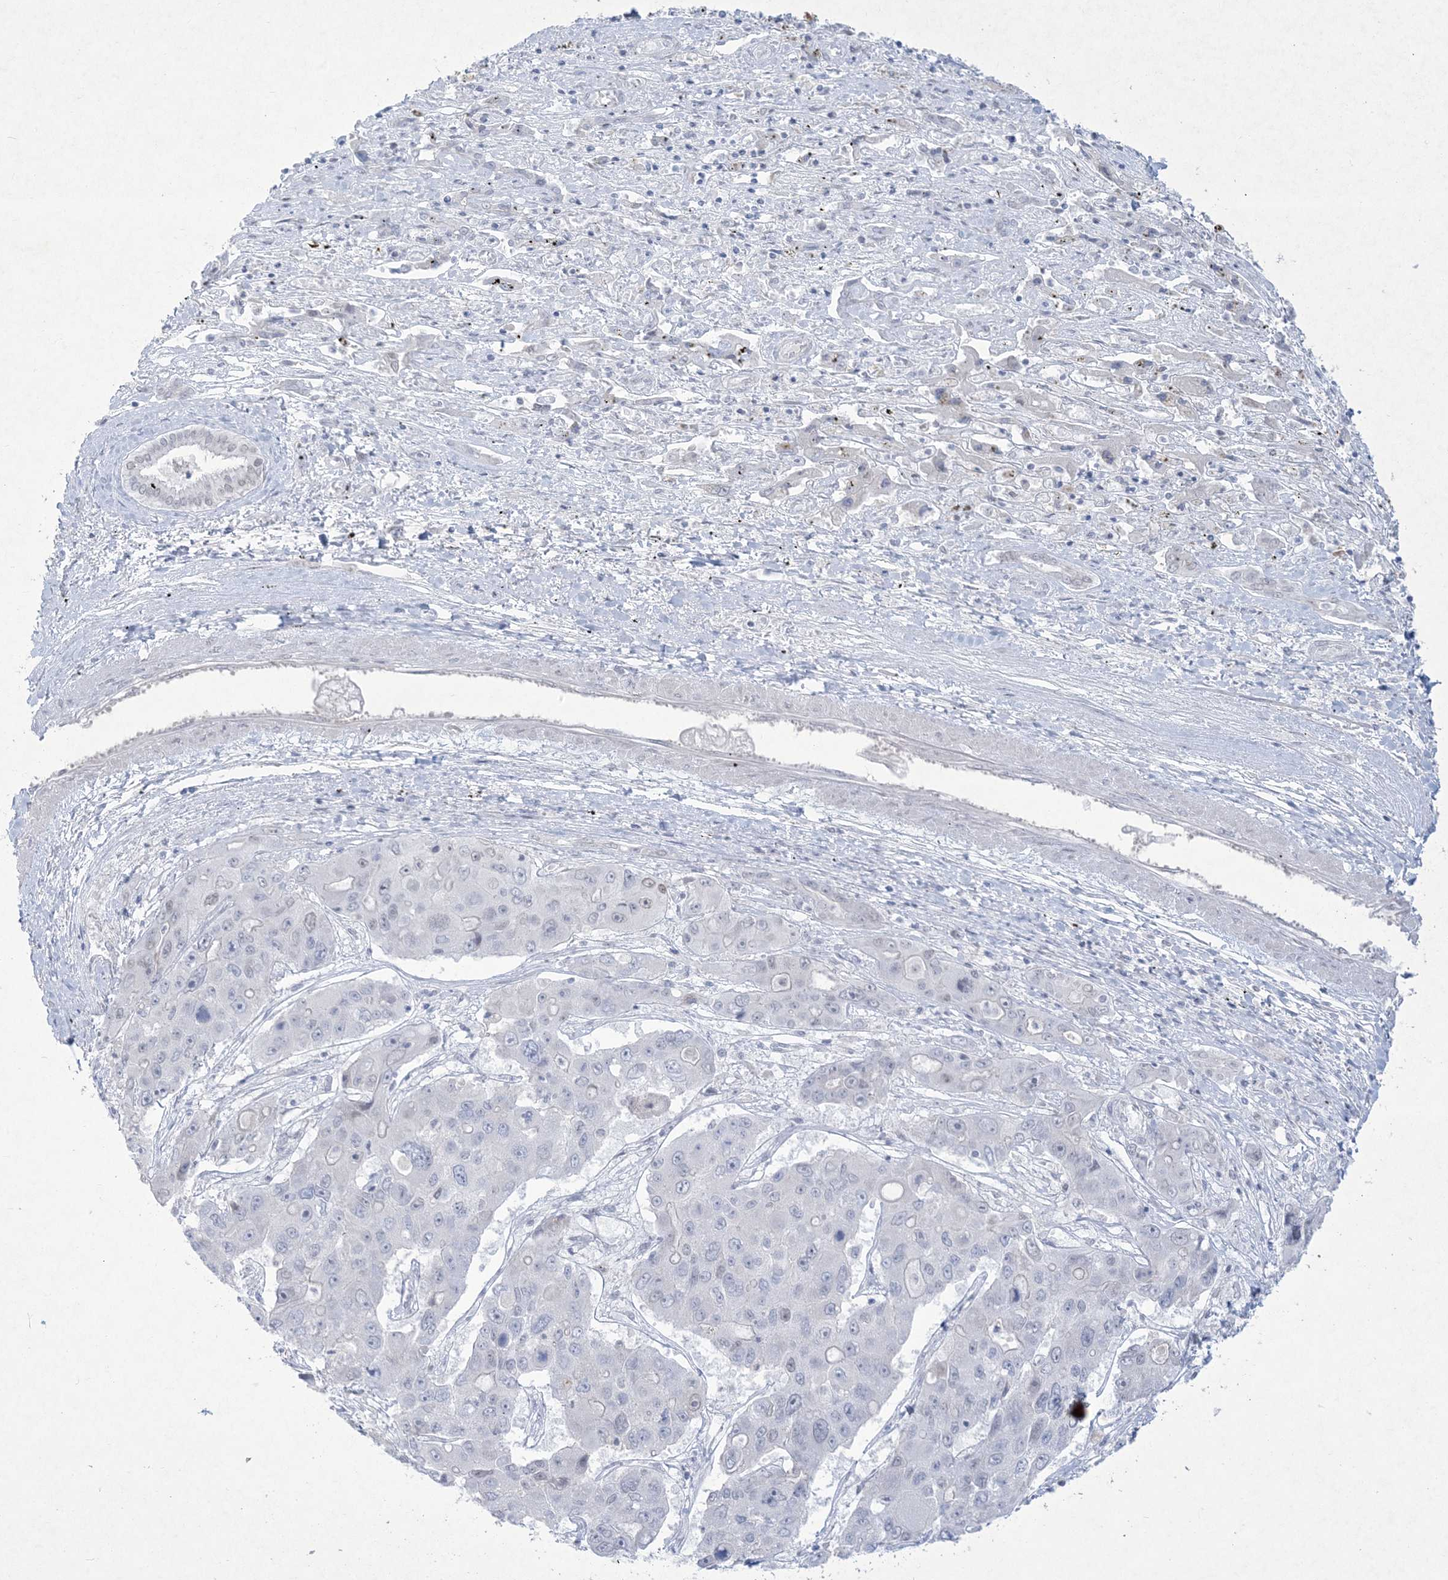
{"staining": {"intensity": "negative", "quantity": "none", "location": "none"}, "tissue": "liver cancer", "cell_type": "Tumor cells", "image_type": "cancer", "snomed": [{"axis": "morphology", "description": "Cholangiocarcinoma"}, {"axis": "topography", "description": "Liver"}], "caption": "DAB immunohistochemical staining of liver cancer demonstrates no significant expression in tumor cells.", "gene": "HOMEZ", "patient": {"sex": "male", "age": 67}}